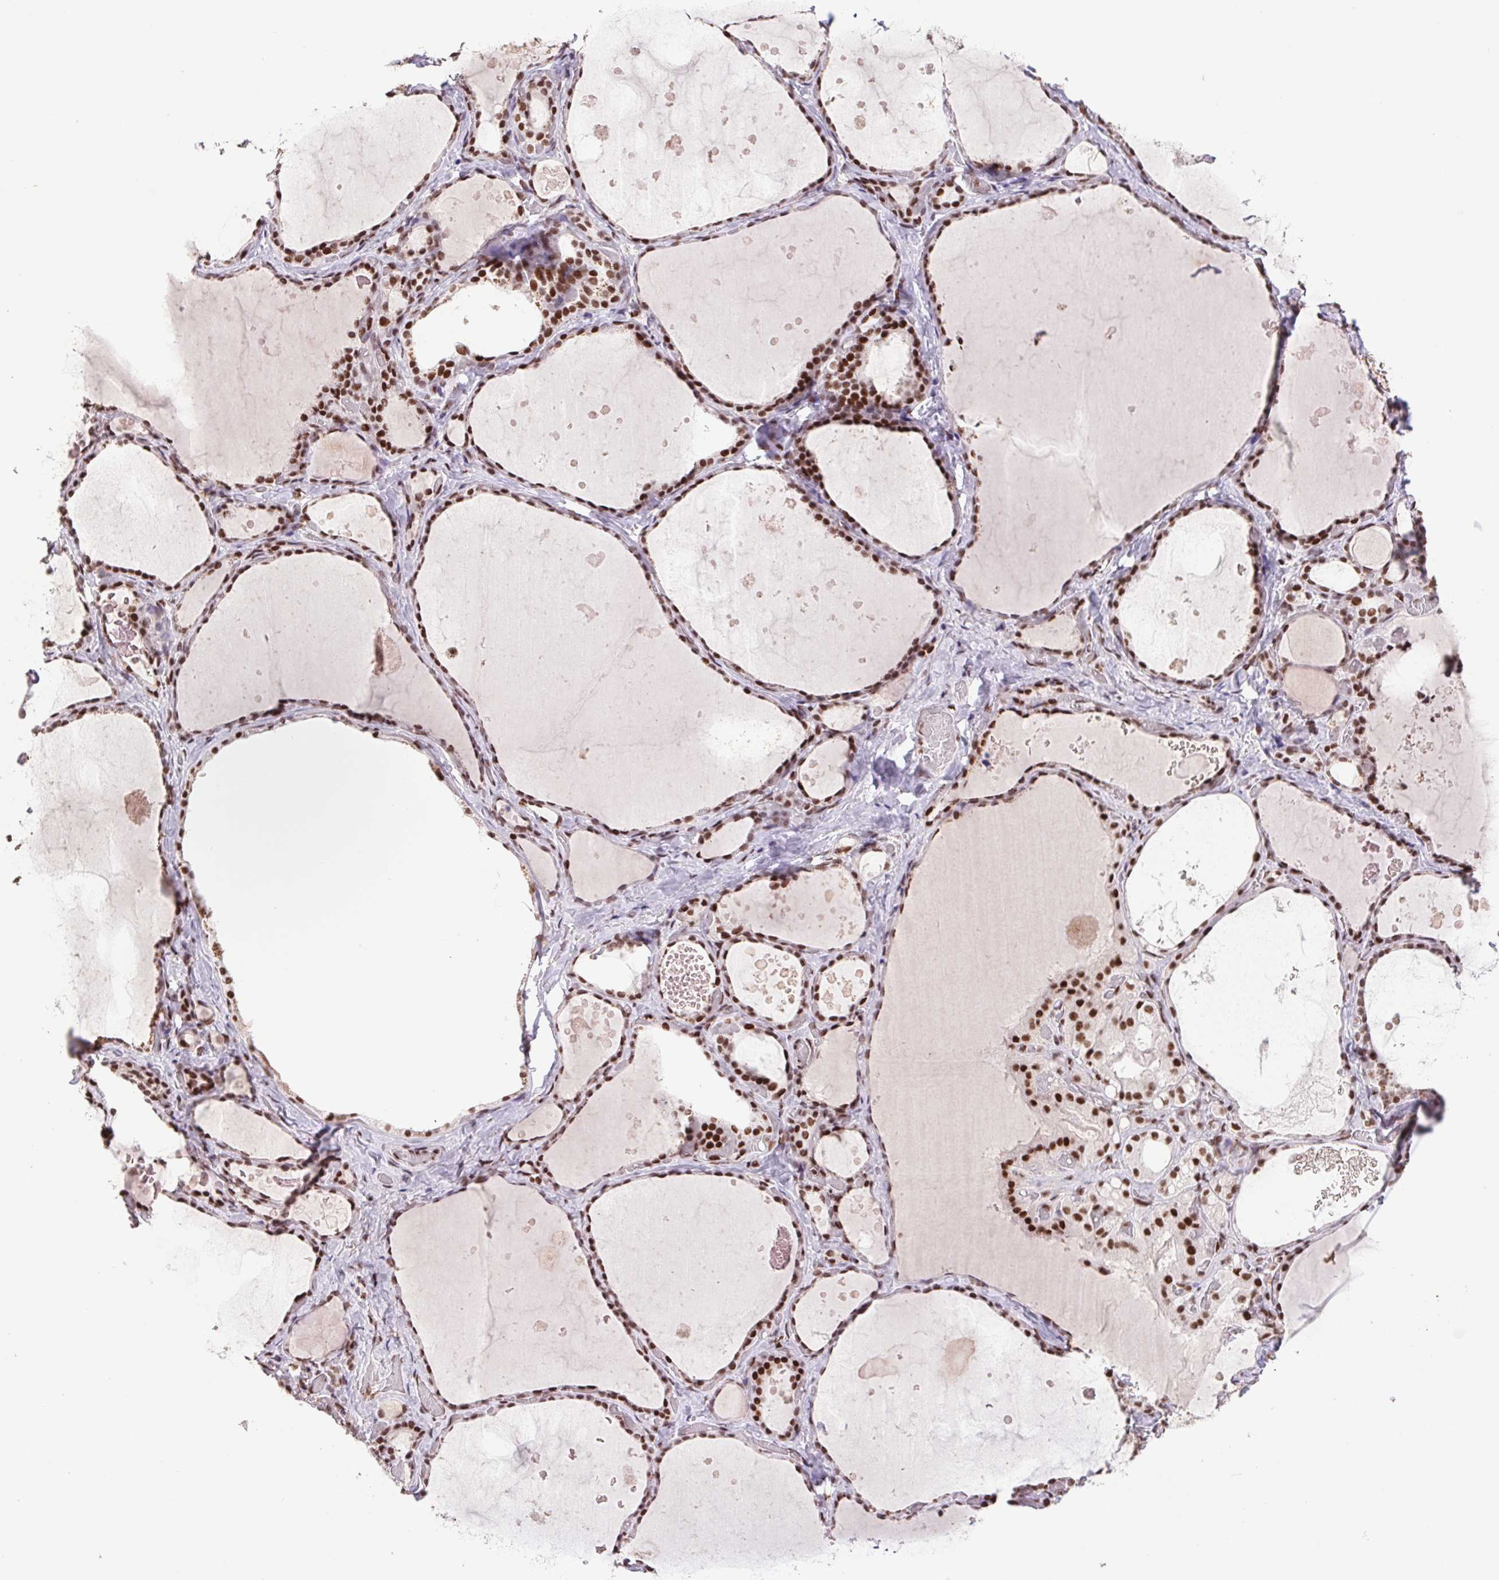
{"staining": {"intensity": "strong", "quantity": ">75%", "location": "nuclear"}, "tissue": "thyroid gland", "cell_type": "Glandular cells", "image_type": "normal", "snomed": [{"axis": "morphology", "description": "Normal tissue, NOS"}, {"axis": "topography", "description": "Thyroid gland"}], "caption": "The histopathology image shows immunohistochemical staining of benign thyroid gland. There is strong nuclear staining is identified in about >75% of glandular cells.", "gene": "LDLRAD4", "patient": {"sex": "female", "age": 56}}